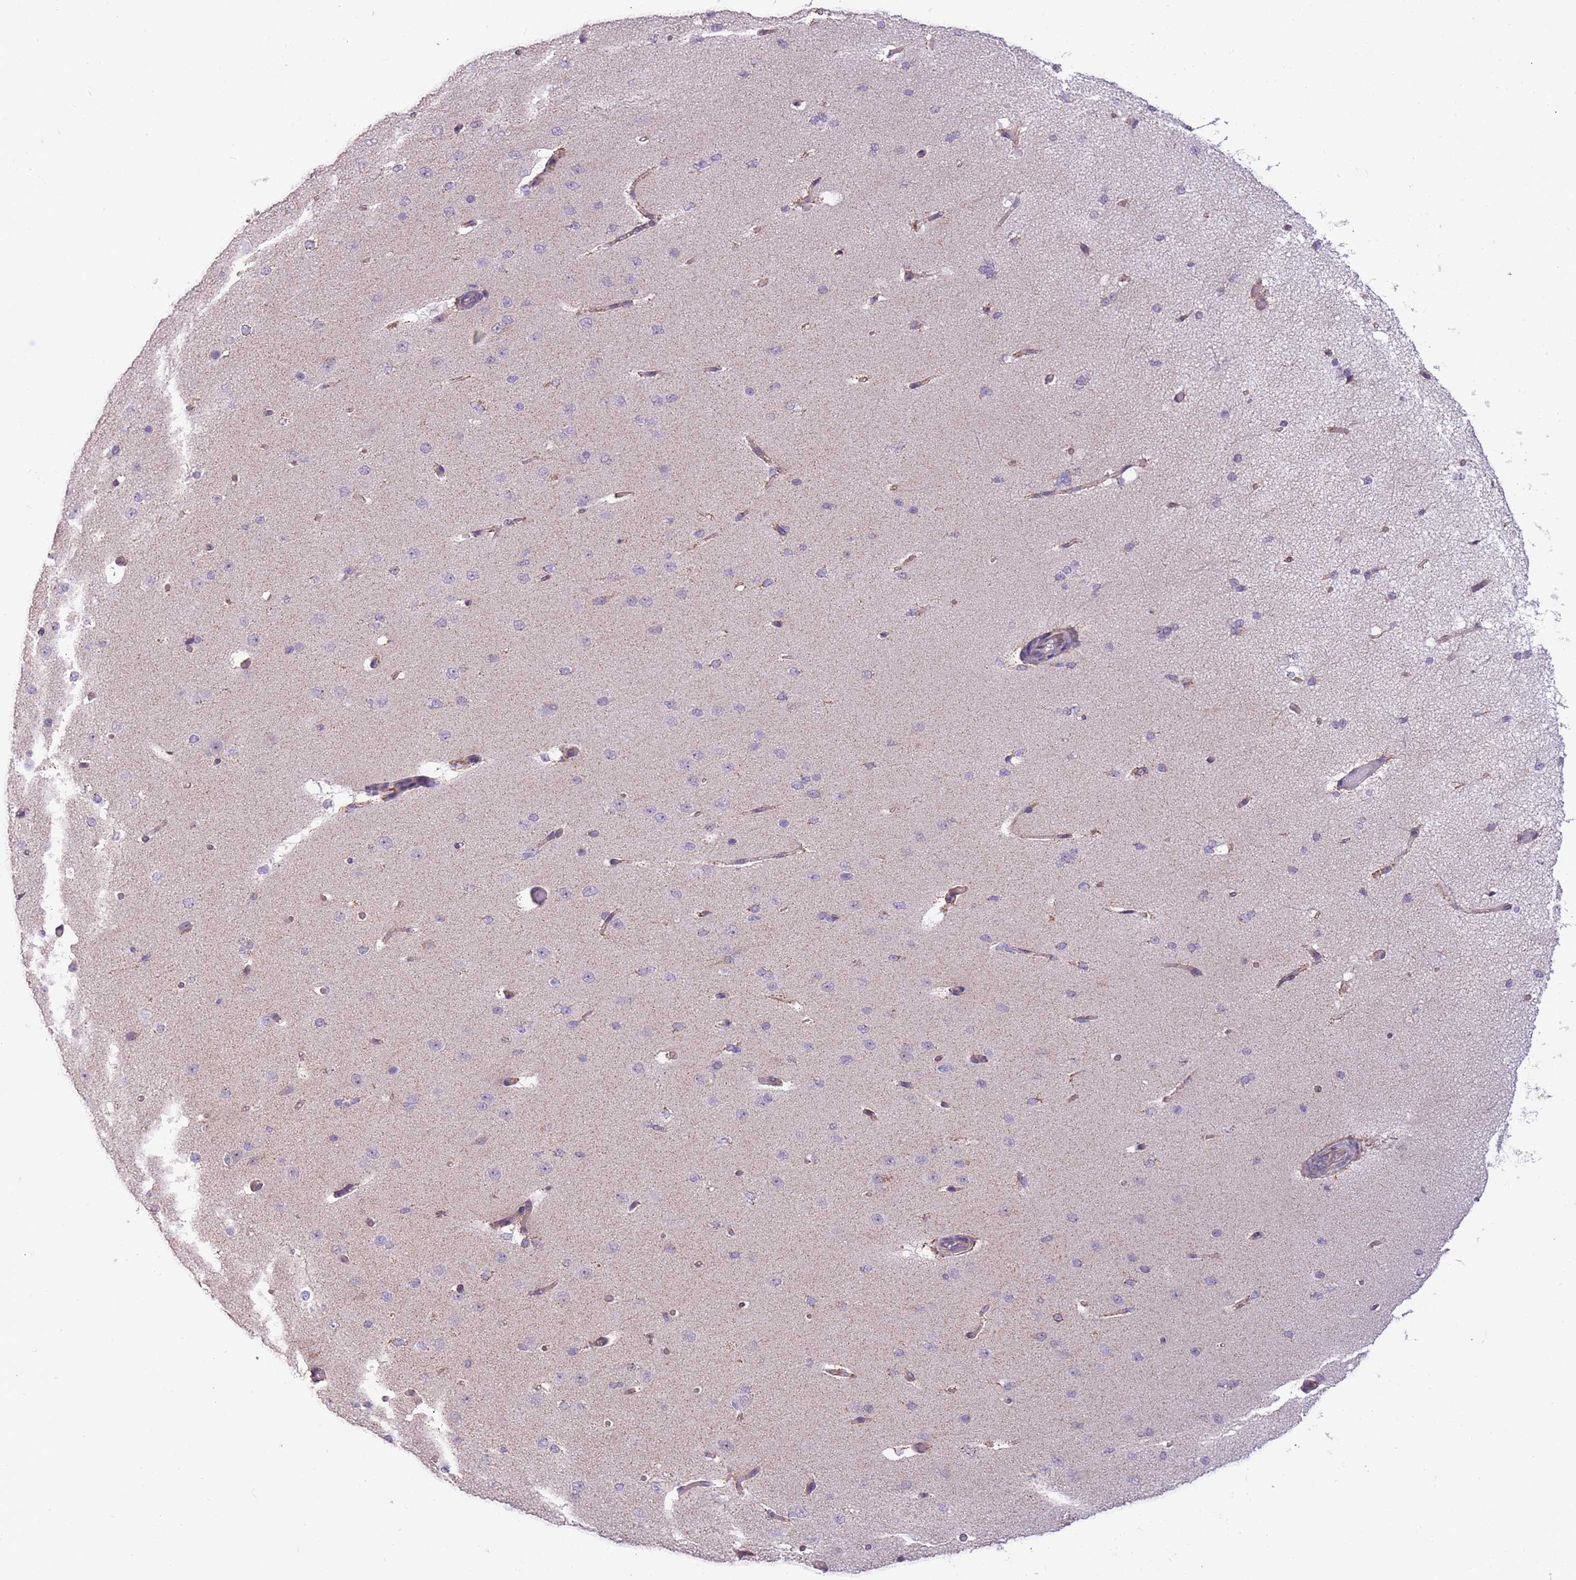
{"staining": {"intensity": "weak", "quantity": ">75%", "location": "cytoplasmic/membranous"}, "tissue": "cerebral cortex", "cell_type": "Endothelial cells", "image_type": "normal", "snomed": [{"axis": "morphology", "description": "Normal tissue, NOS"}, {"axis": "morphology", "description": "Inflammation, NOS"}, {"axis": "topography", "description": "Cerebral cortex"}], "caption": "Immunohistochemistry micrograph of unremarkable cerebral cortex: human cerebral cortex stained using immunohistochemistry (IHC) shows low levels of weak protein expression localized specifically in the cytoplasmic/membranous of endothelial cells, appearing as a cytoplasmic/membranous brown color.", "gene": "MRPS18C", "patient": {"sex": "male", "age": 6}}